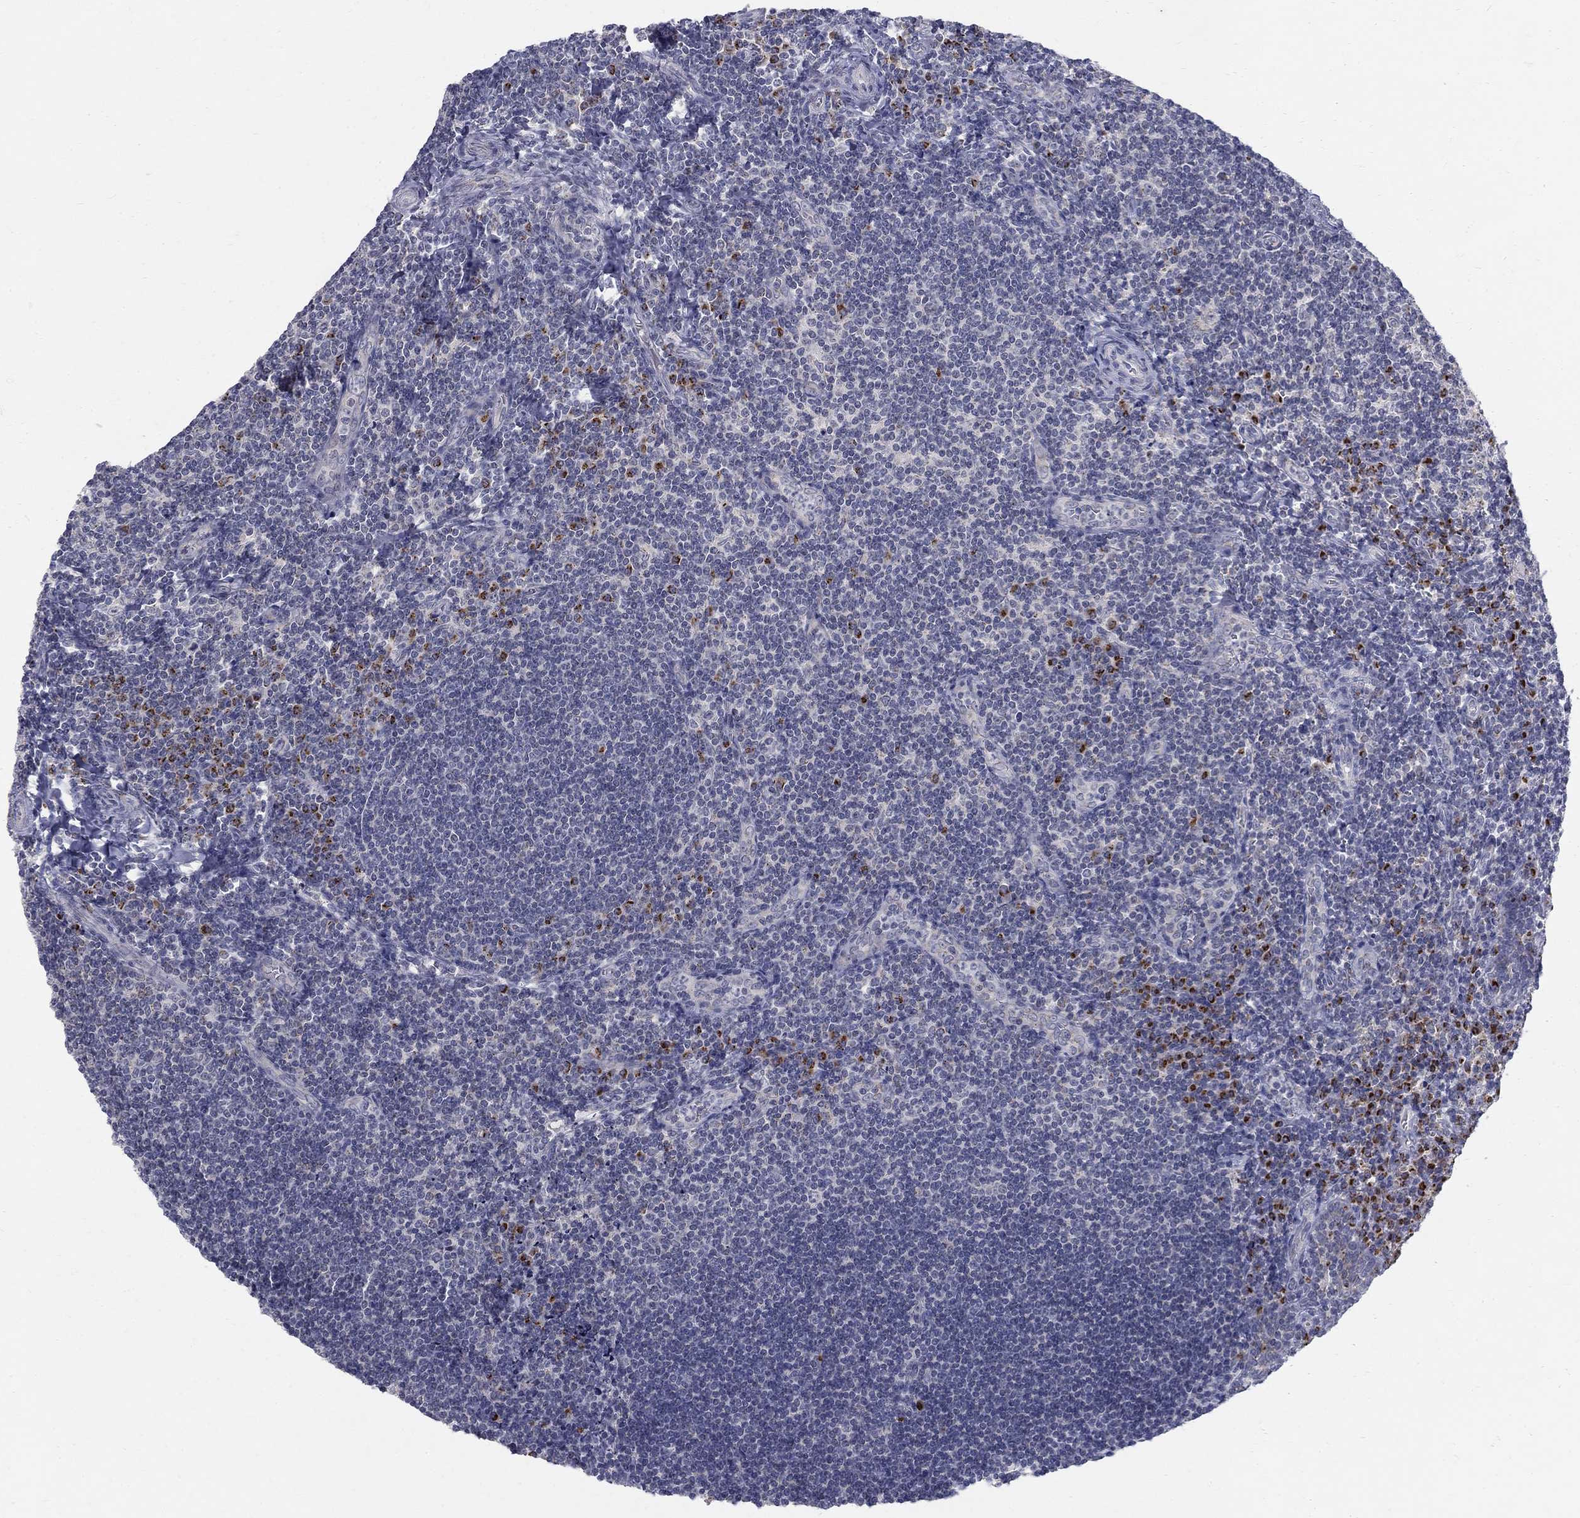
{"staining": {"intensity": "negative", "quantity": "none", "location": "none"}, "tissue": "tonsil", "cell_type": "Germinal center cells", "image_type": "normal", "snomed": [{"axis": "morphology", "description": "Normal tissue, NOS"}, {"axis": "morphology", "description": "Inflammation, NOS"}, {"axis": "topography", "description": "Tonsil"}], "caption": "The image displays no significant positivity in germinal center cells of tonsil.", "gene": "PANK3", "patient": {"sex": "female", "age": 31}}